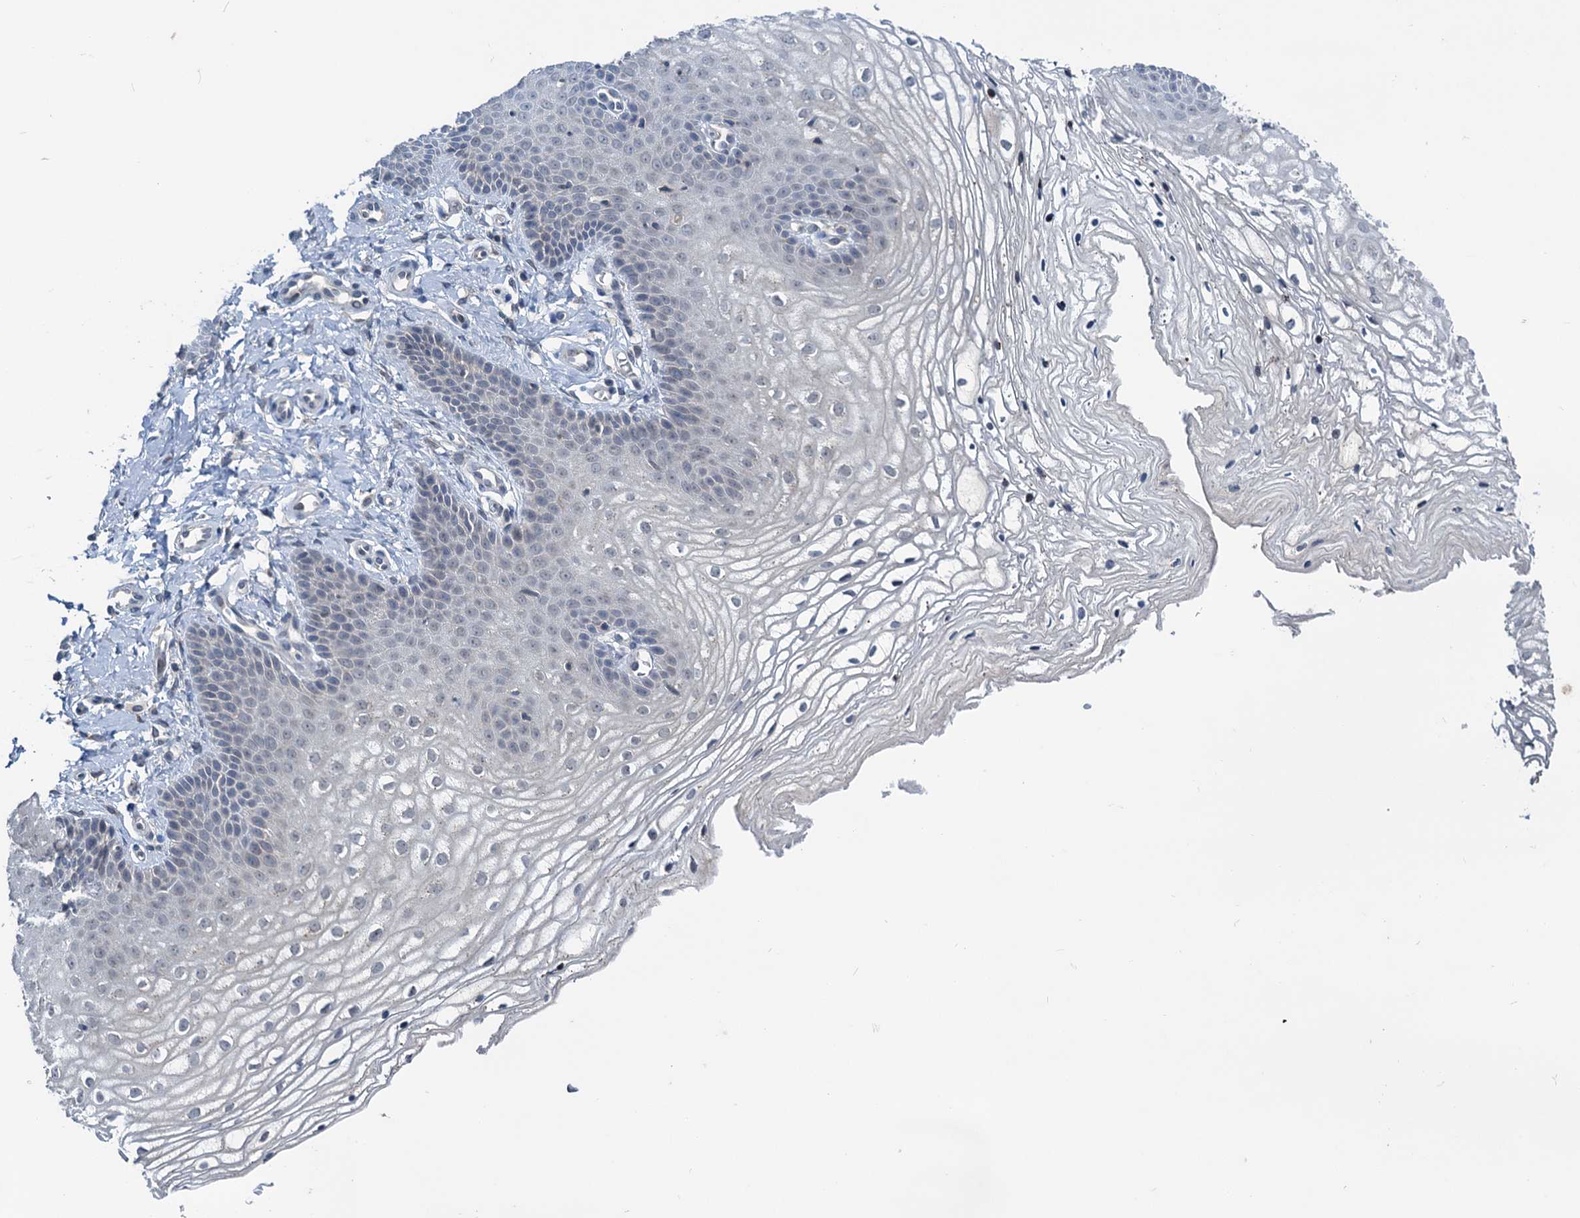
{"staining": {"intensity": "negative", "quantity": "none", "location": "none"}, "tissue": "vagina", "cell_type": "Squamous epithelial cells", "image_type": "normal", "snomed": [{"axis": "morphology", "description": "Normal tissue, NOS"}, {"axis": "topography", "description": "Vagina"}], "caption": "IHC image of normal human vagina stained for a protein (brown), which shows no expression in squamous epithelial cells.", "gene": "RNF165", "patient": {"sex": "female", "age": 68}}